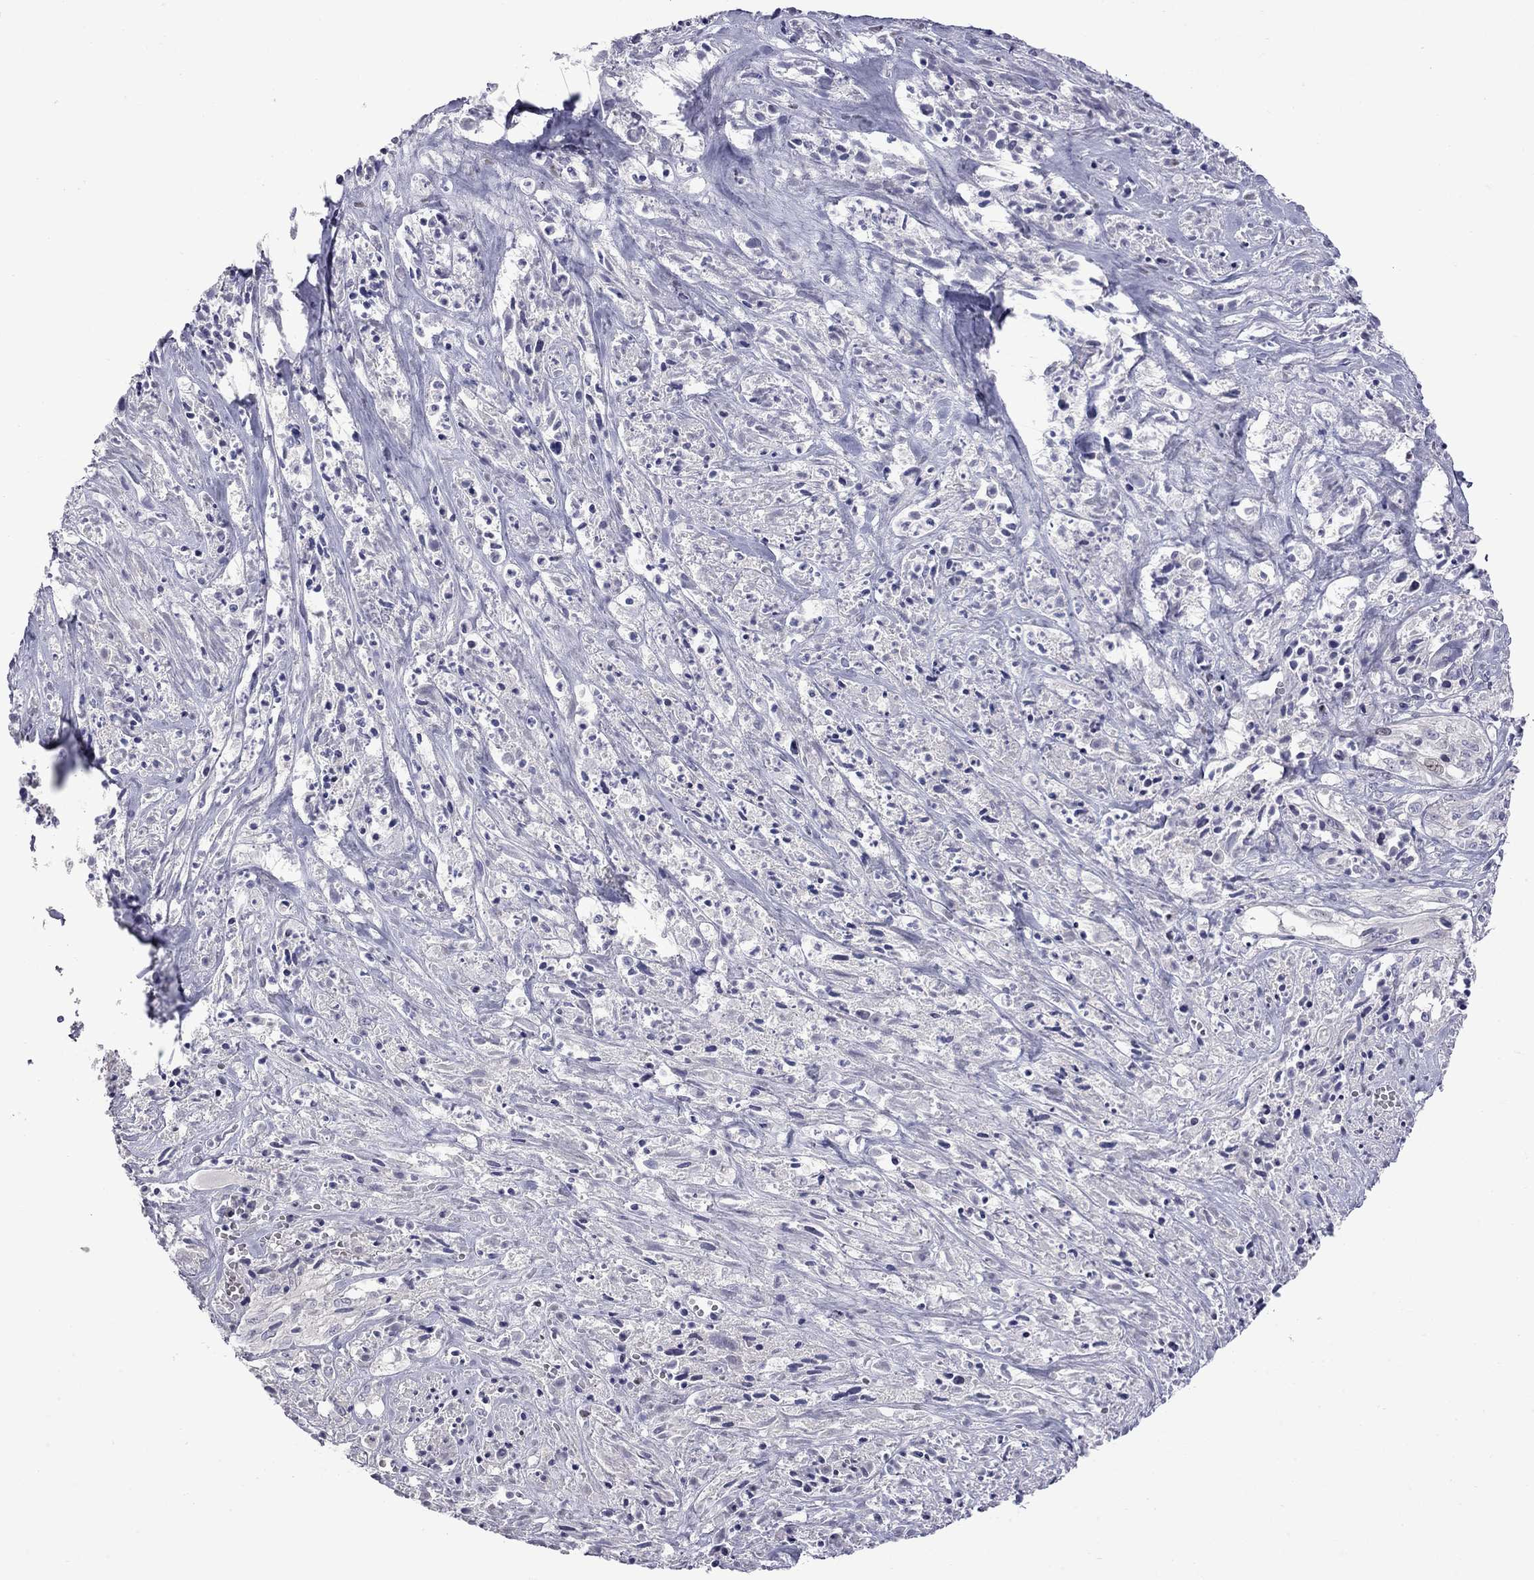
{"staining": {"intensity": "negative", "quantity": "none", "location": "none"}, "tissue": "melanoma", "cell_type": "Tumor cells", "image_type": "cancer", "snomed": [{"axis": "morphology", "description": "Malignant melanoma, NOS"}, {"axis": "topography", "description": "Skin"}], "caption": "Tumor cells are negative for protein expression in human melanoma.", "gene": "NRARP", "patient": {"sex": "female", "age": 91}}